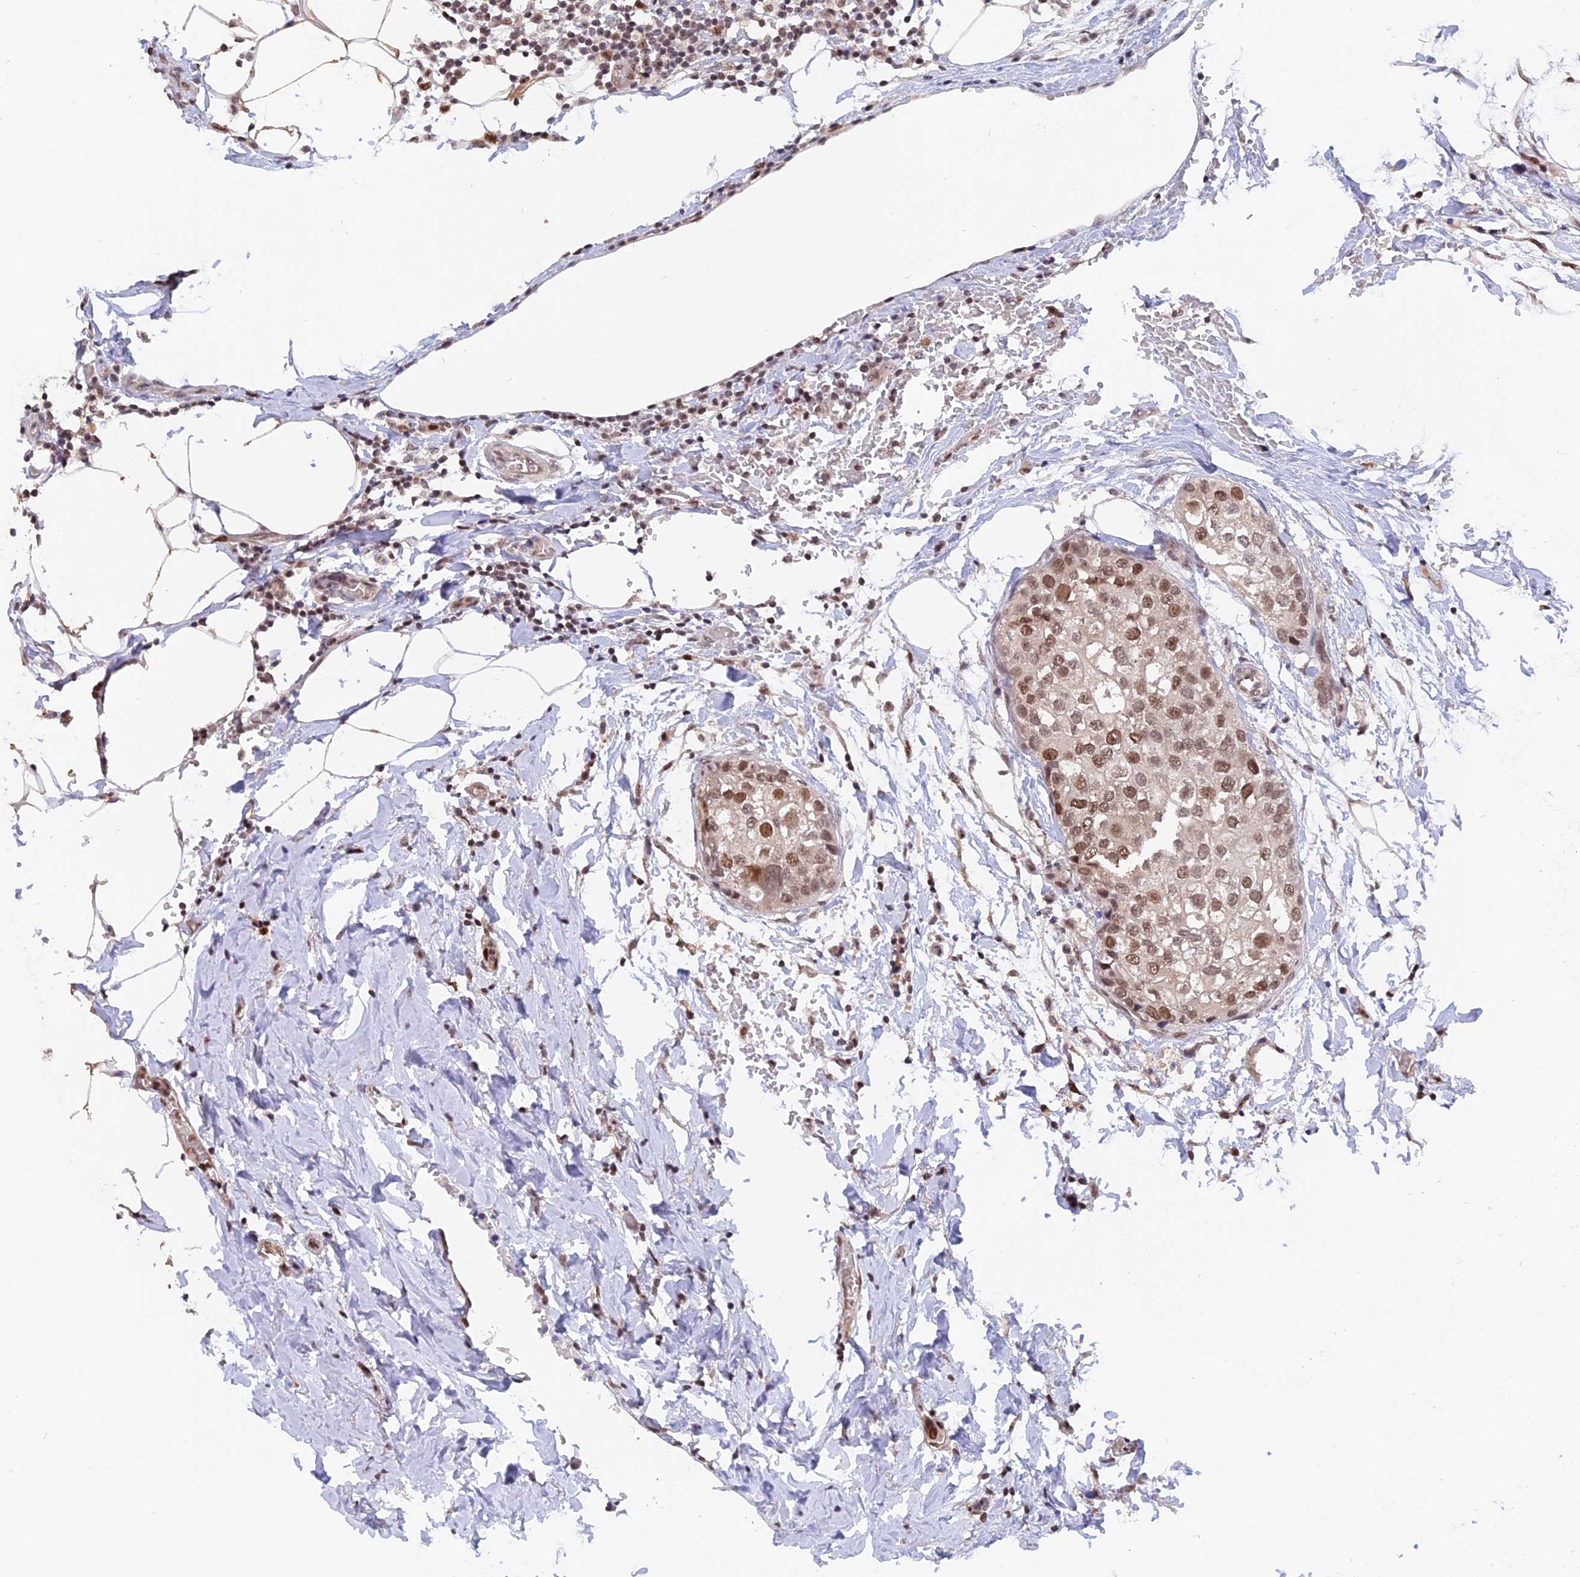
{"staining": {"intensity": "moderate", "quantity": "<25%", "location": "nuclear"}, "tissue": "urothelial cancer", "cell_type": "Tumor cells", "image_type": "cancer", "snomed": [{"axis": "morphology", "description": "Urothelial carcinoma, High grade"}, {"axis": "topography", "description": "Urinary bladder"}], "caption": "High-magnification brightfield microscopy of urothelial cancer stained with DAB (3,3'-diaminobenzidine) (brown) and counterstained with hematoxylin (blue). tumor cells exhibit moderate nuclear expression is present in approximately<25% of cells.", "gene": "RFC5", "patient": {"sex": "male", "age": 64}}